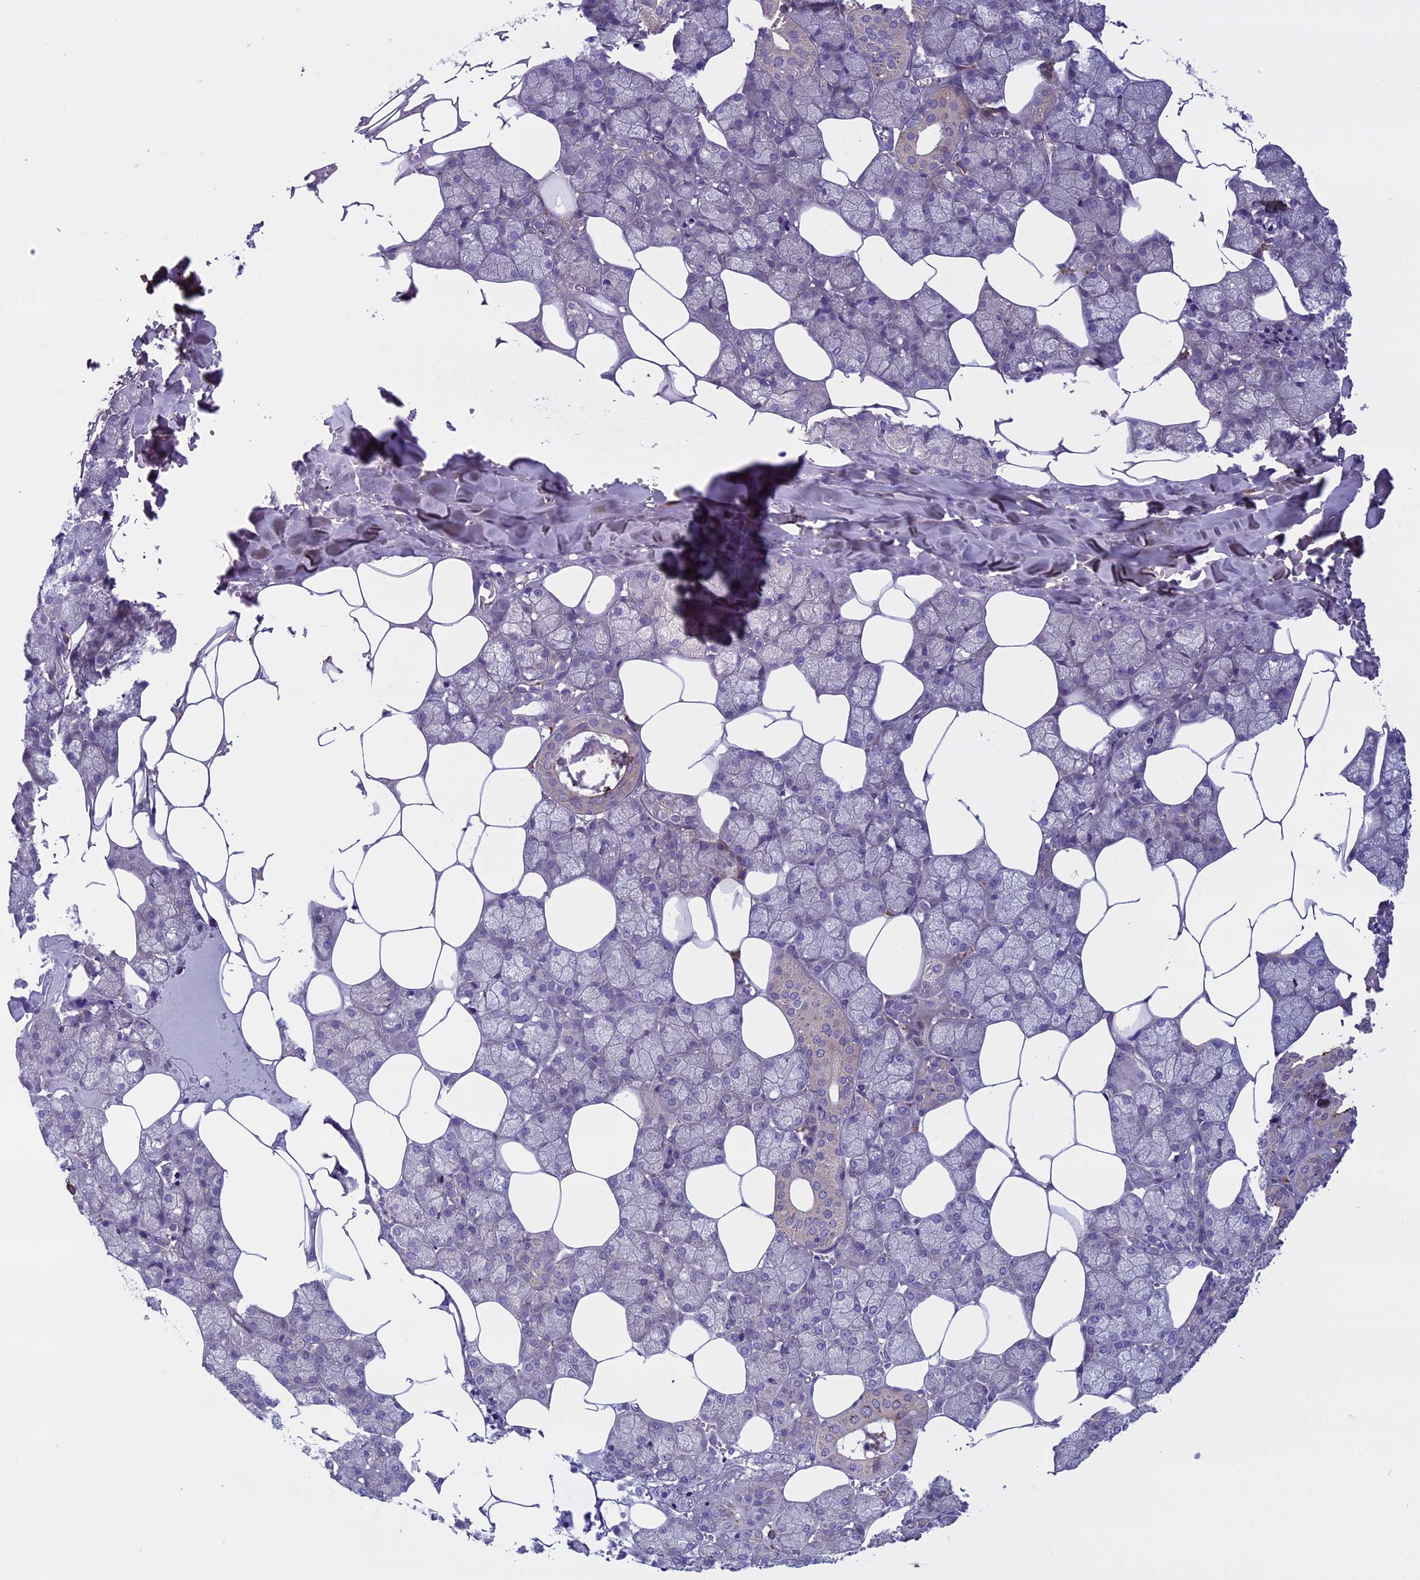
{"staining": {"intensity": "moderate", "quantity": "<25%", "location": "cytoplasmic/membranous"}, "tissue": "salivary gland", "cell_type": "Glandular cells", "image_type": "normal", "snomed": [{"axis": "morphology", "description": "Normal tissue, NOS"}, {"axis": "topography", "description": "Salivary gland"}], "caption": "Glandular cells show low levels of moderate cytoplasmic/membranous staining in approximately <25% of cells in normal salivary gland.", "gene": "DCTN5", "patient": {"sex": "male", "age": 62}}